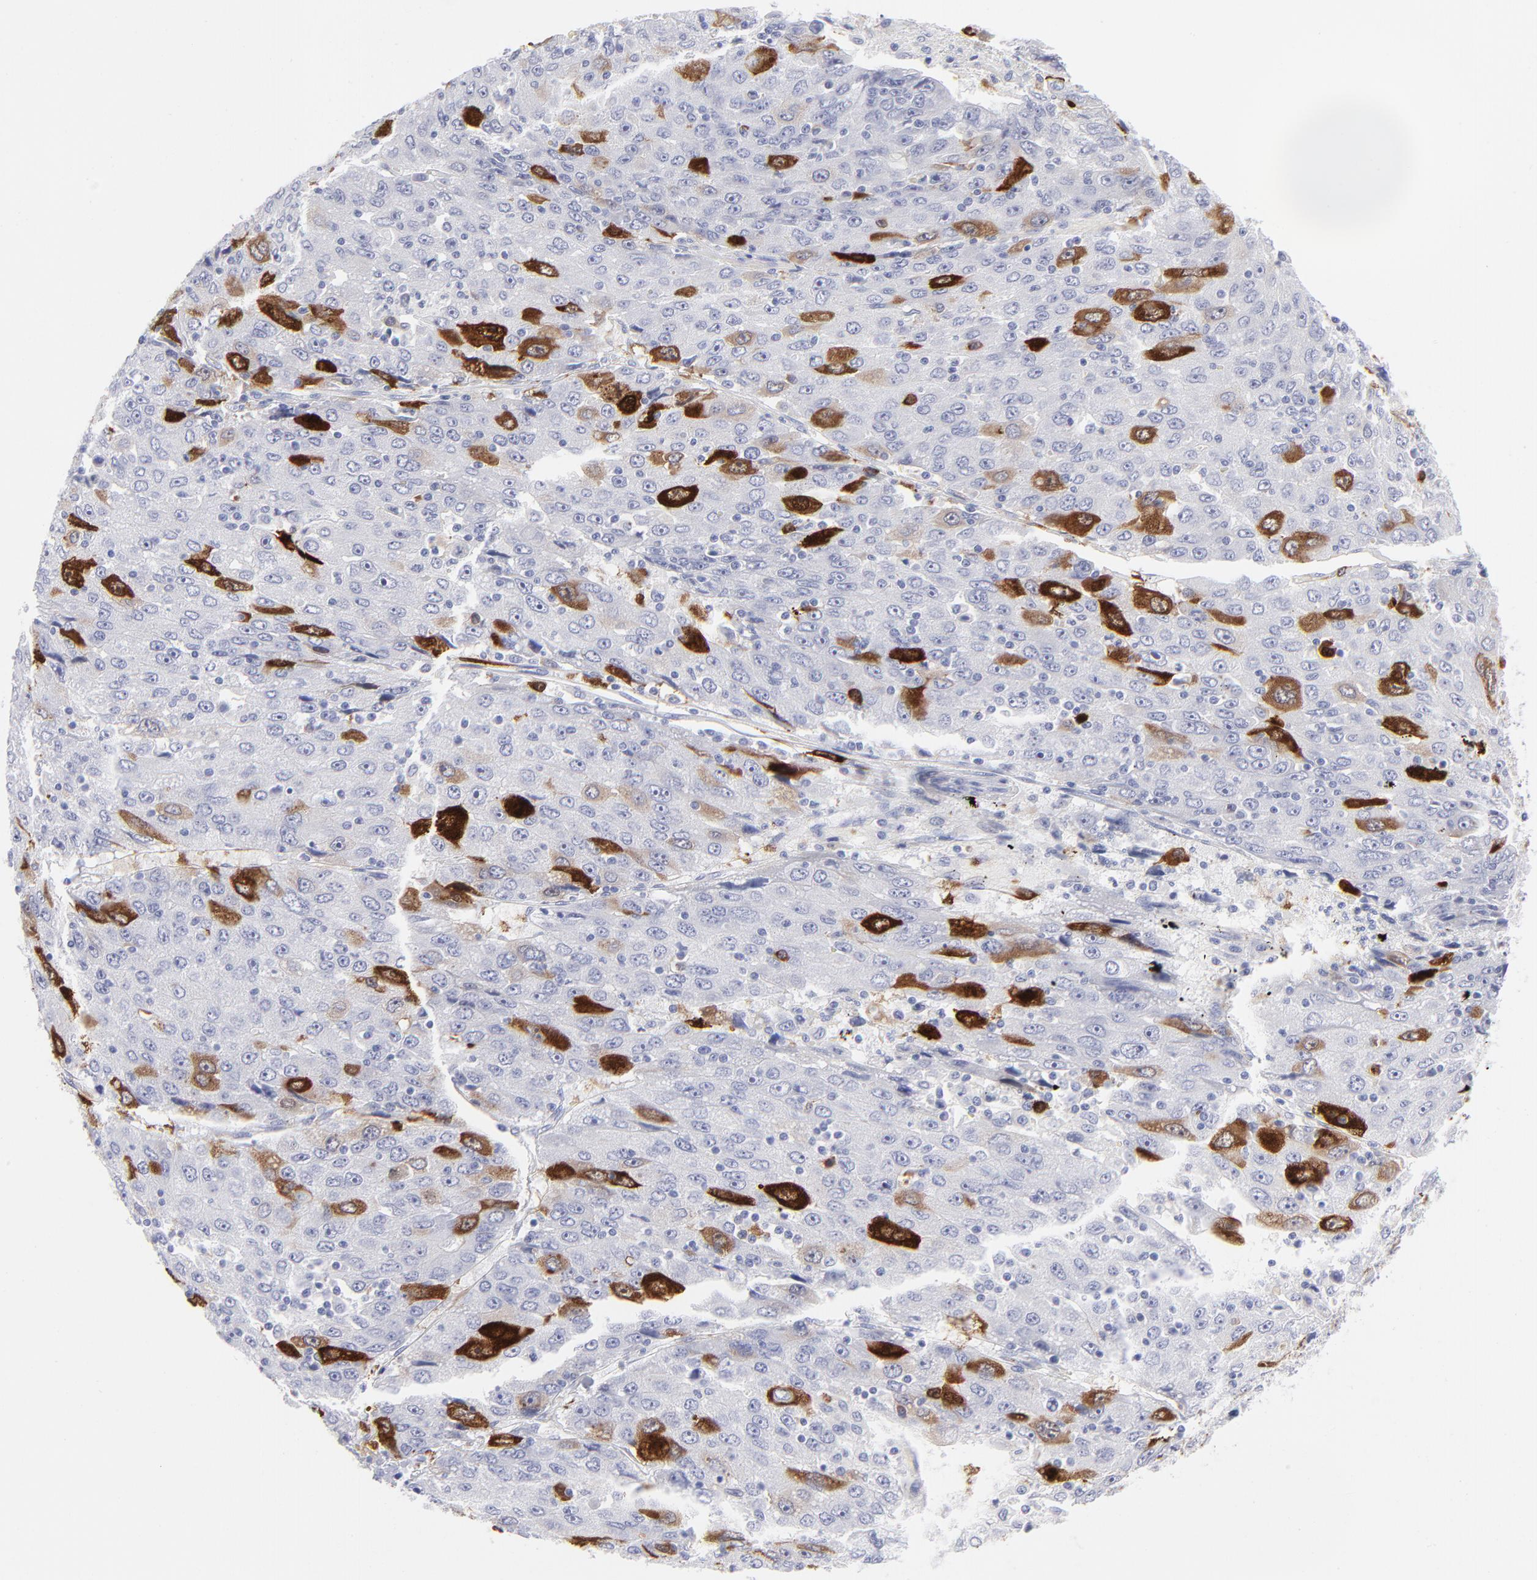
{"staining": {"intensity": "strong", "quantity": "<25%", "location": "cytoplasmic/membranous"}, "tissue": "liver cancer", "cell_type": "Tumor cells", "image_type": "cancer", "snomed": [{"axis": "morphology", "description": "Carcinoma, Hepatocellular, NOS"}, {"axis": "topography", "description": "Liver"}], "caption": "The immunohistochemical stain shows strong cytoplasmic/membranous staining in tumor cells of liver cancer (hepatocellular carcinoma) tissue. (DAB (3,3'-diaminobenzidine) = brown stain, brightfield microscopy at high magnification).", "gene": "CCNB1", "patient": {"sex": "male", "age": 49}}